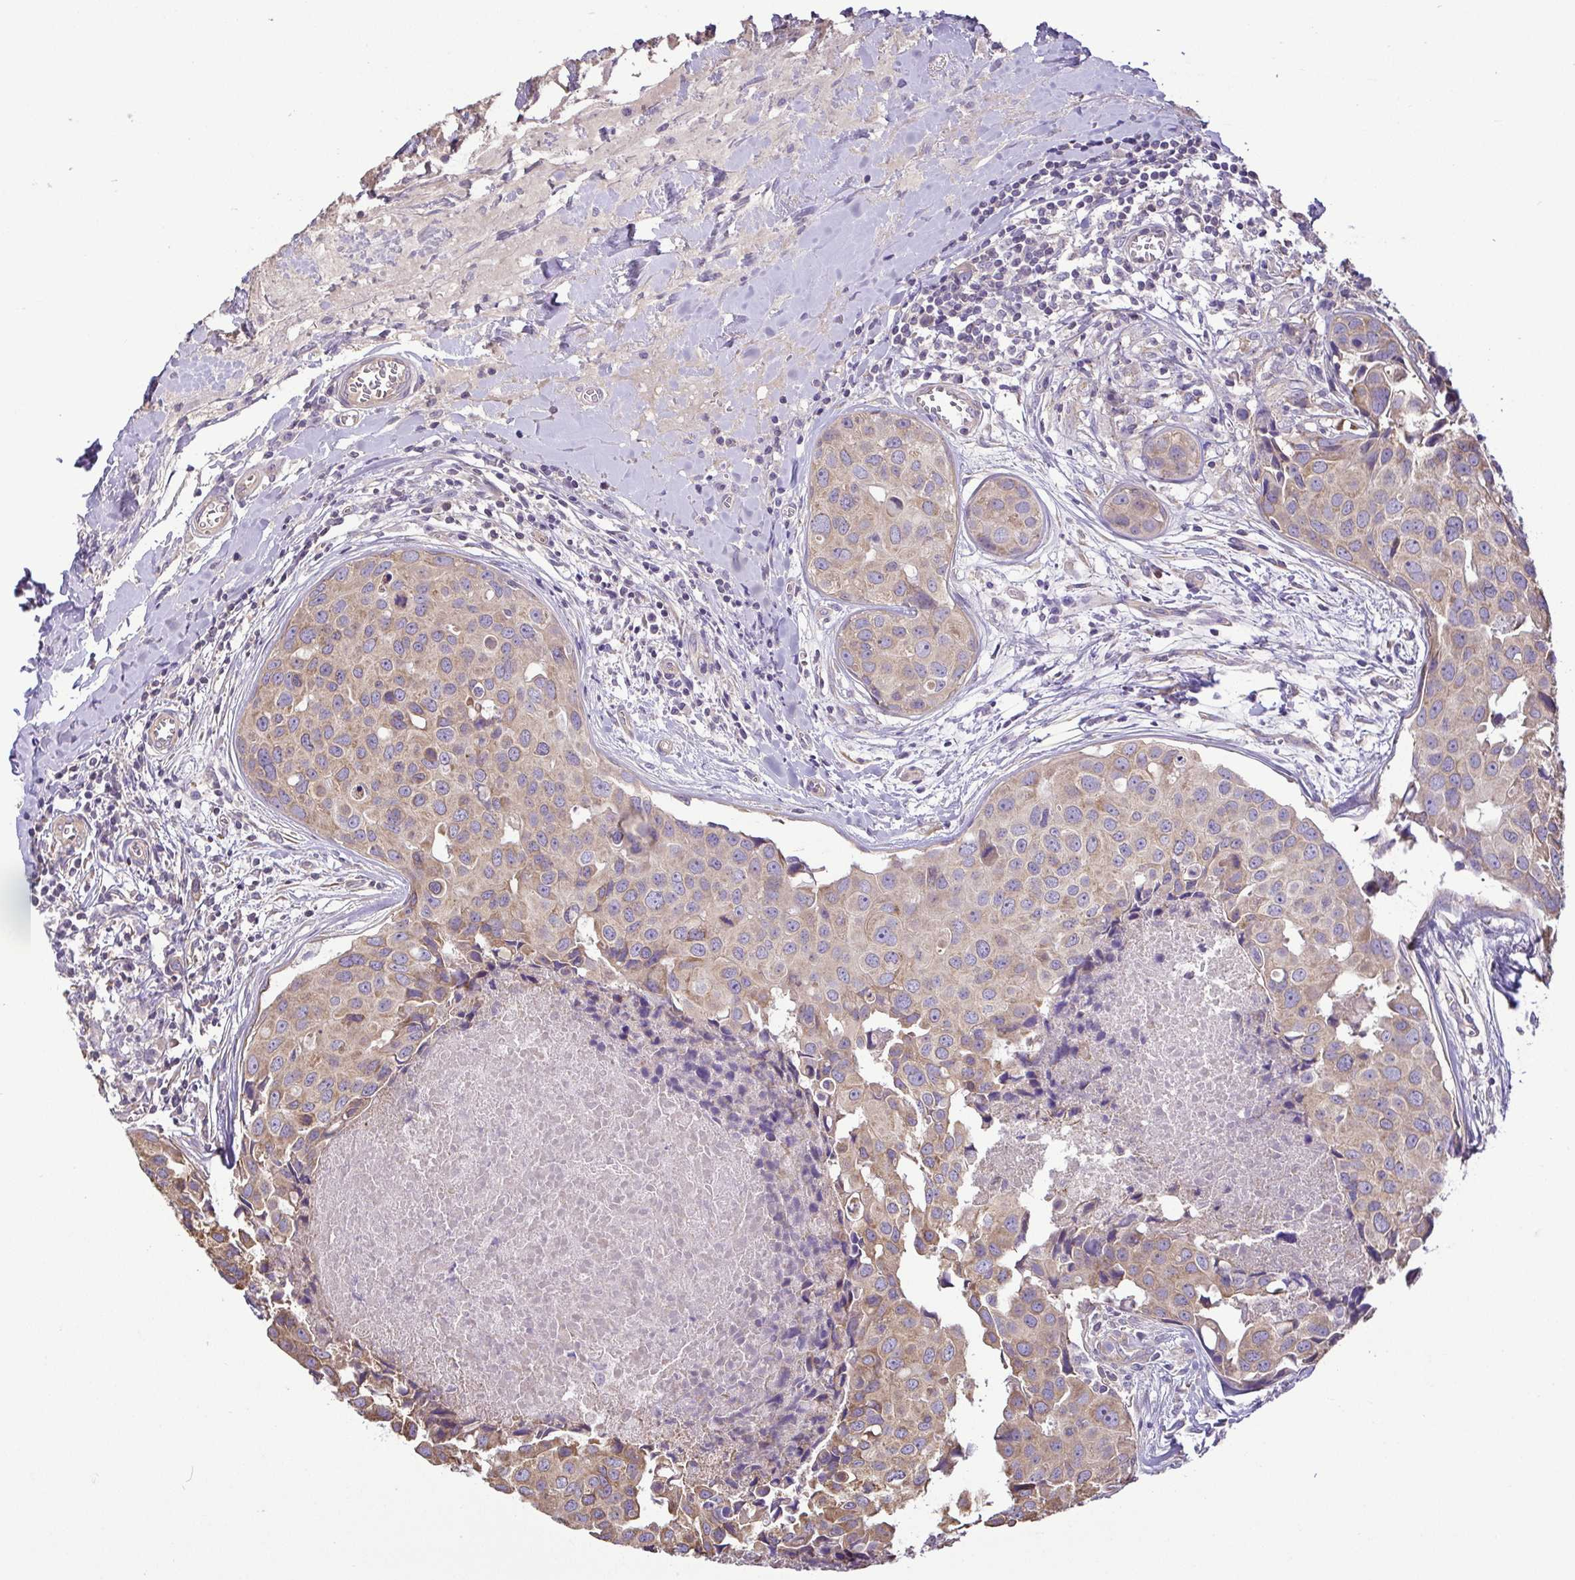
{"staining": {"intensity": "weak", "quantity": ">75%", "location": "cytoplasmic/membranous"}, "tissue": "breast cancer", "cell_type": "Tumor cells", "image_type": "cancer", "snomed": [{"axis": "morphology", "description": "Duct carcinoma"}, {"axis": "topography", "description": "Breast"}], "caption": "Weak cytoplasmic/membranous positivity for a protein is identified in about >75% of tumor cells of infiltrating ductal carcinoma (breast) using IHC.", "gene": "MYL10", "patient": {"sex": "female", "age": 24}}